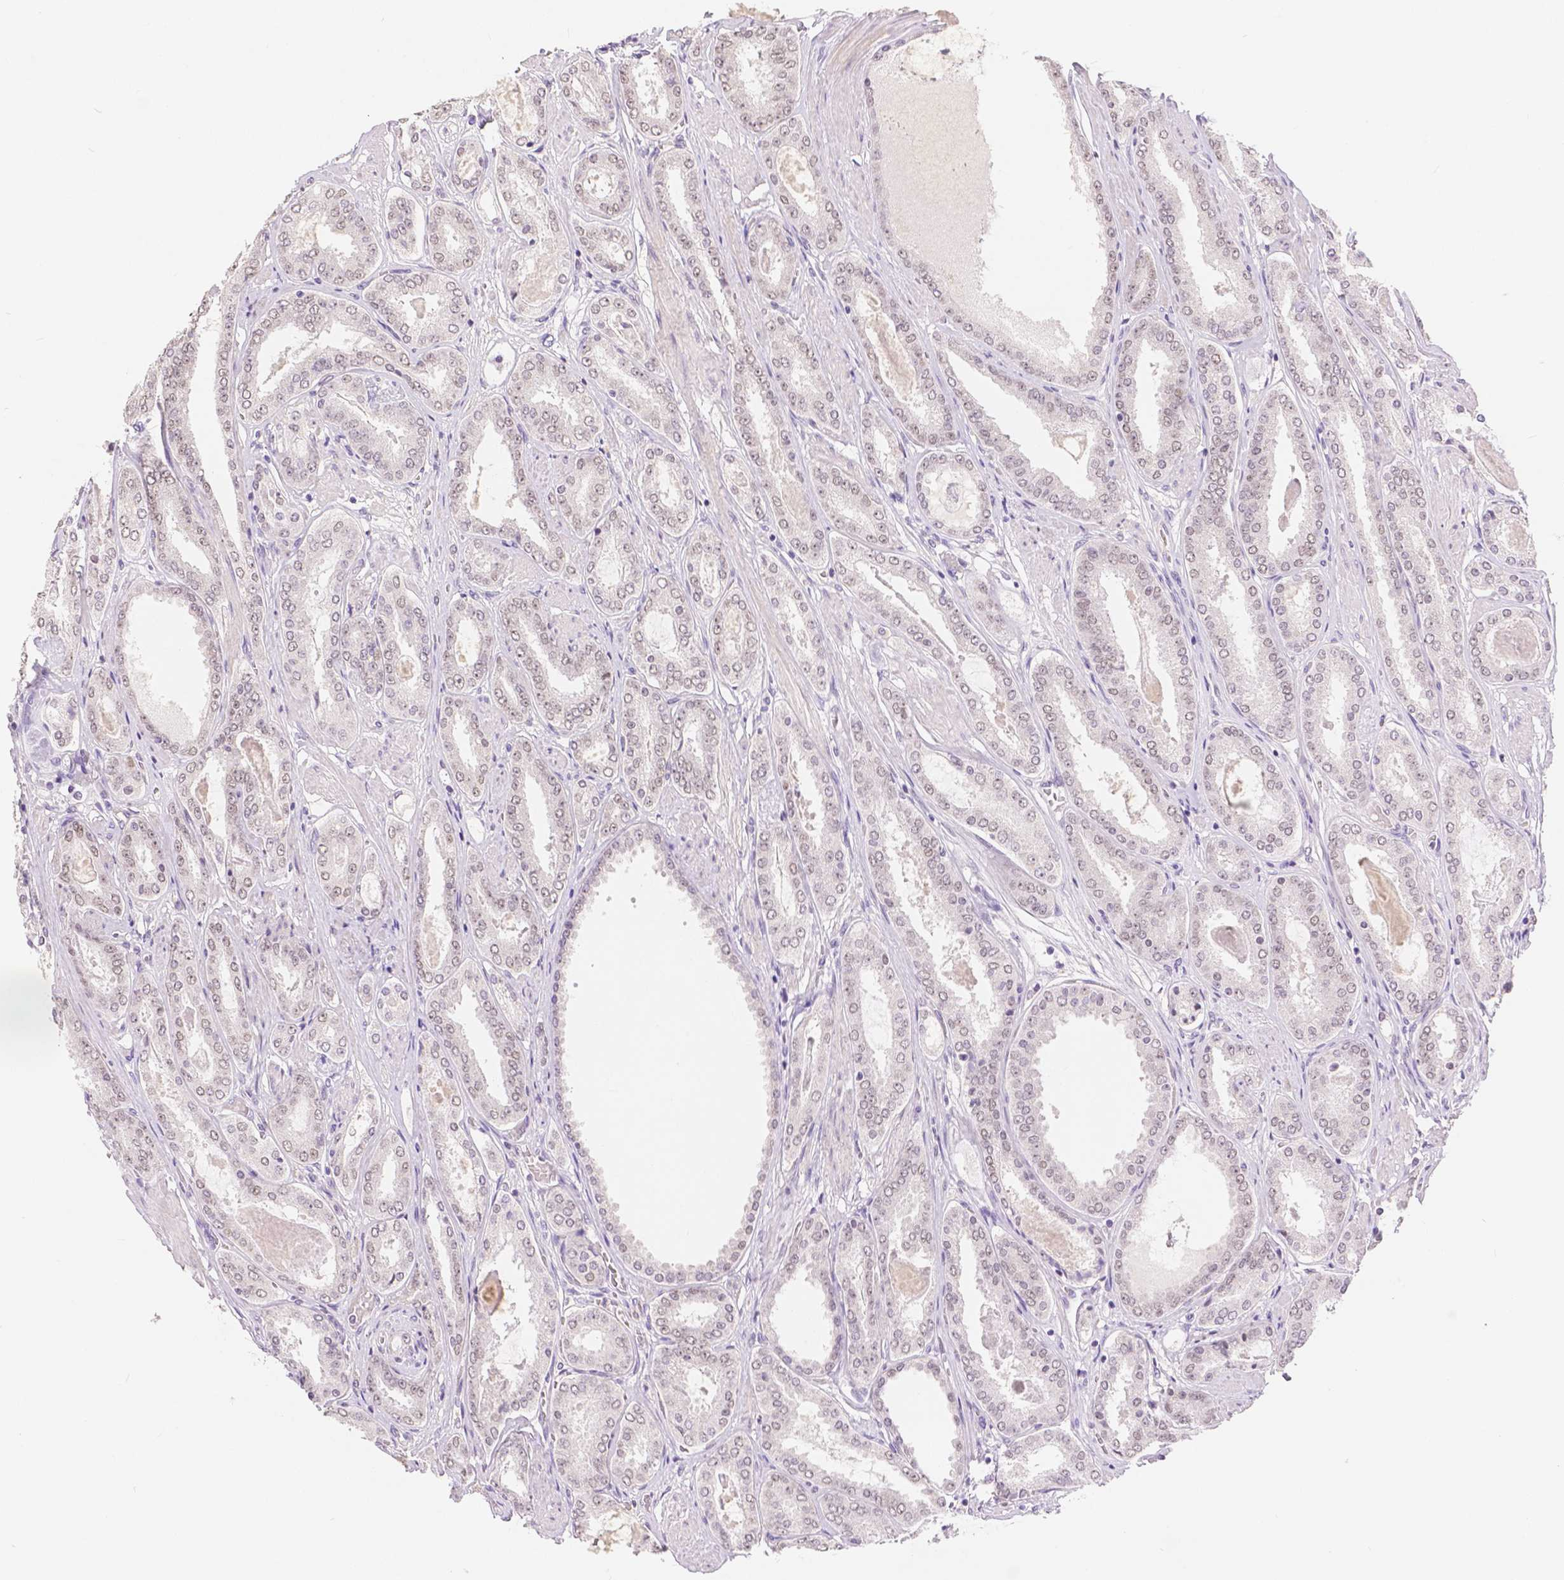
{"staining": {"intensity": "weak", "quantity": "25%-75%", "location": "nuclear"}, "tissue": "prostate cancer", "cell_type": "Tumor cells", "image_type": "cancer", "snomed": [{"axis": "morphology", "description": "Adenocarcinoma, High grade"}, {"axis": "topography", "description": "Prostate"}], "caption": "An IHC image of tumor tissue is shown. Protein staining in brown shows weak nuclear positivity in high-grade adenocarcinoma (prostate) within tumor cells.", "gene": "HNF1B", "patient": {"sex": "male", "age": 63}}